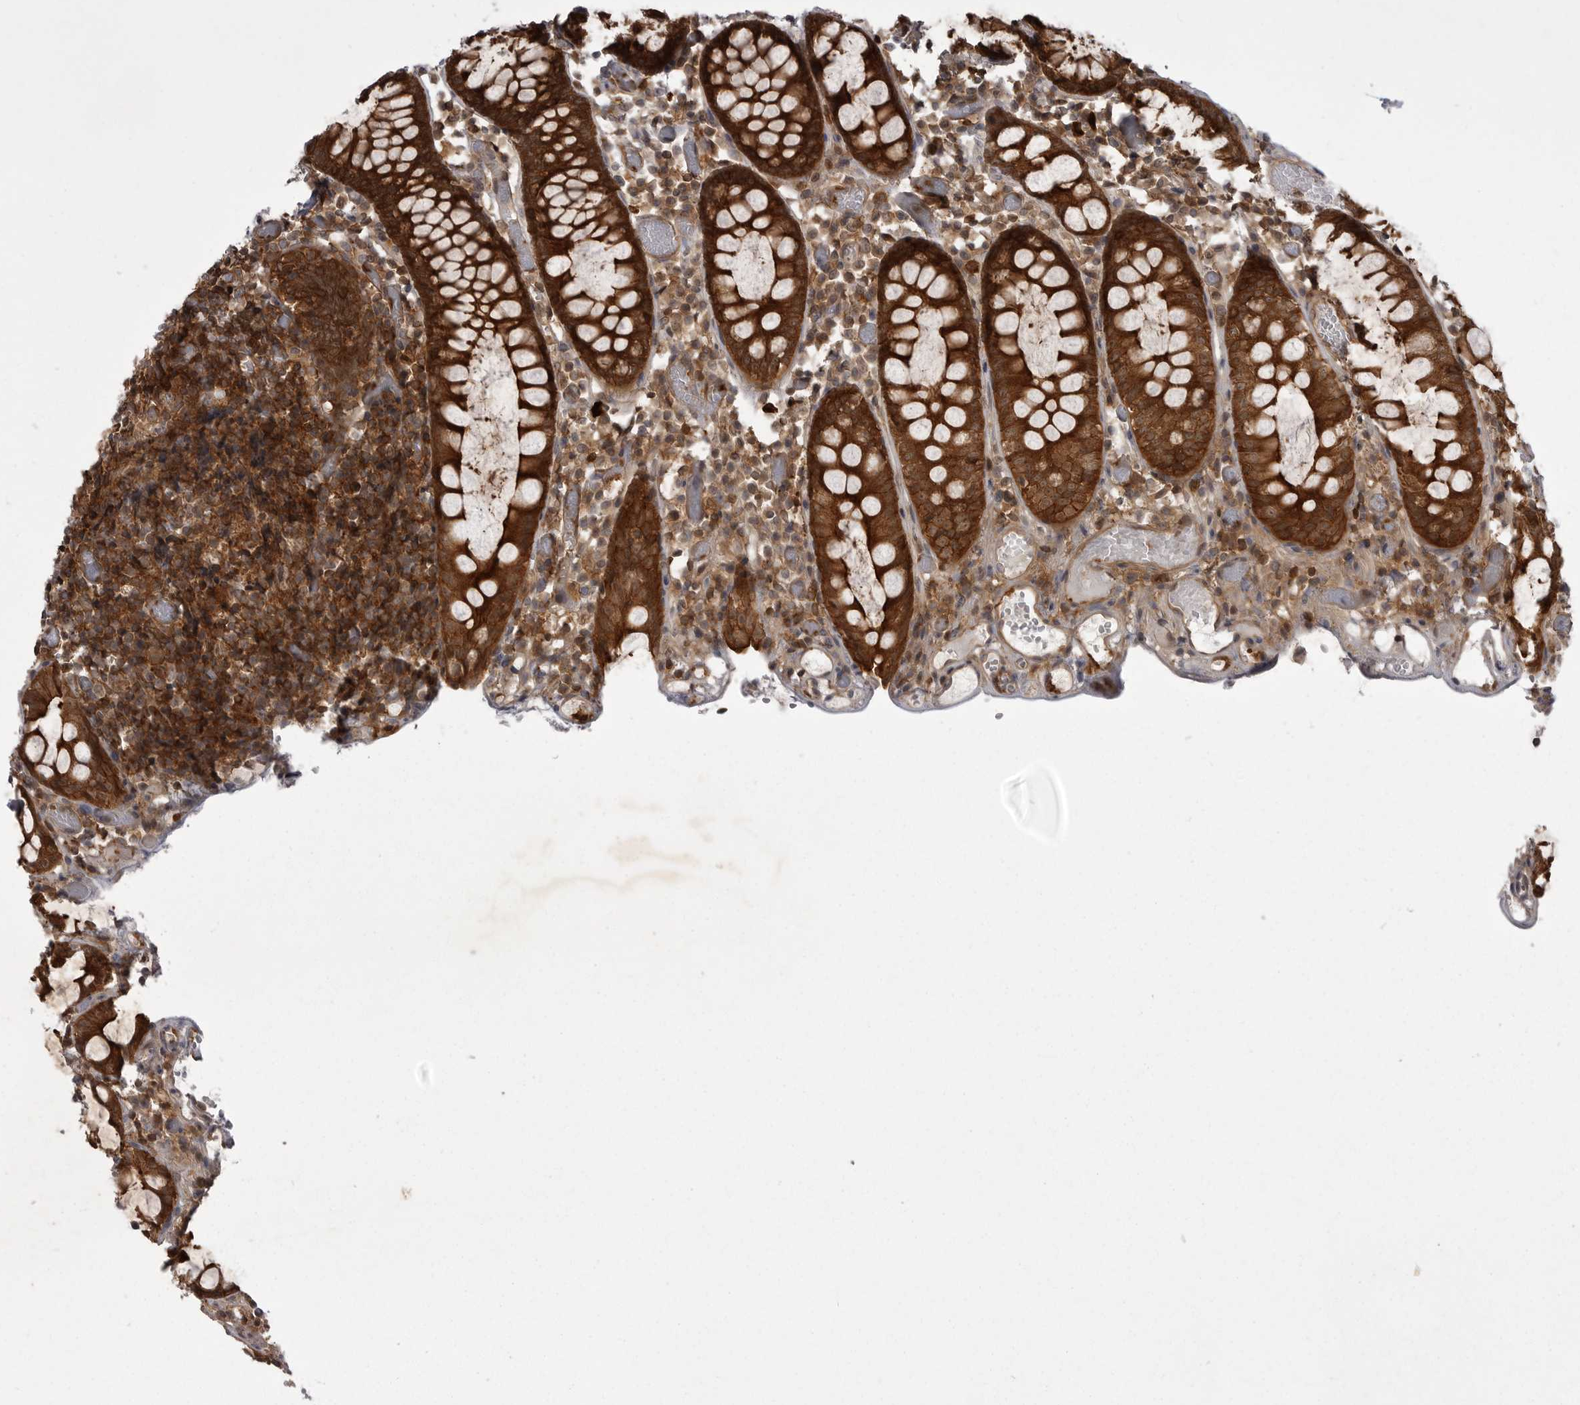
{"staining": {"intensity": "strong", "quantity": ">75%", "location": "cytoplasmic/membranous"}, "tissue": "colon", "cell_type": "Endothelial cells", "image_type": "normal", "snomed": [{"axis": "morphology", "description": "Normal tissue, NOS"}, {"axis": "topography", "description": "Colon"}], "caption": "The image shows staining of unremarkable colon, revealing strong cytoplasmic/membranous protein expression (brown color) within endothelial cells. The staining is performed using DAB brown chromogen to label protein expression. The nuclei are counter-stained blue using hematoxylin.", "gene": "STK24", "patient": {"sex": "male", "age": 14}}